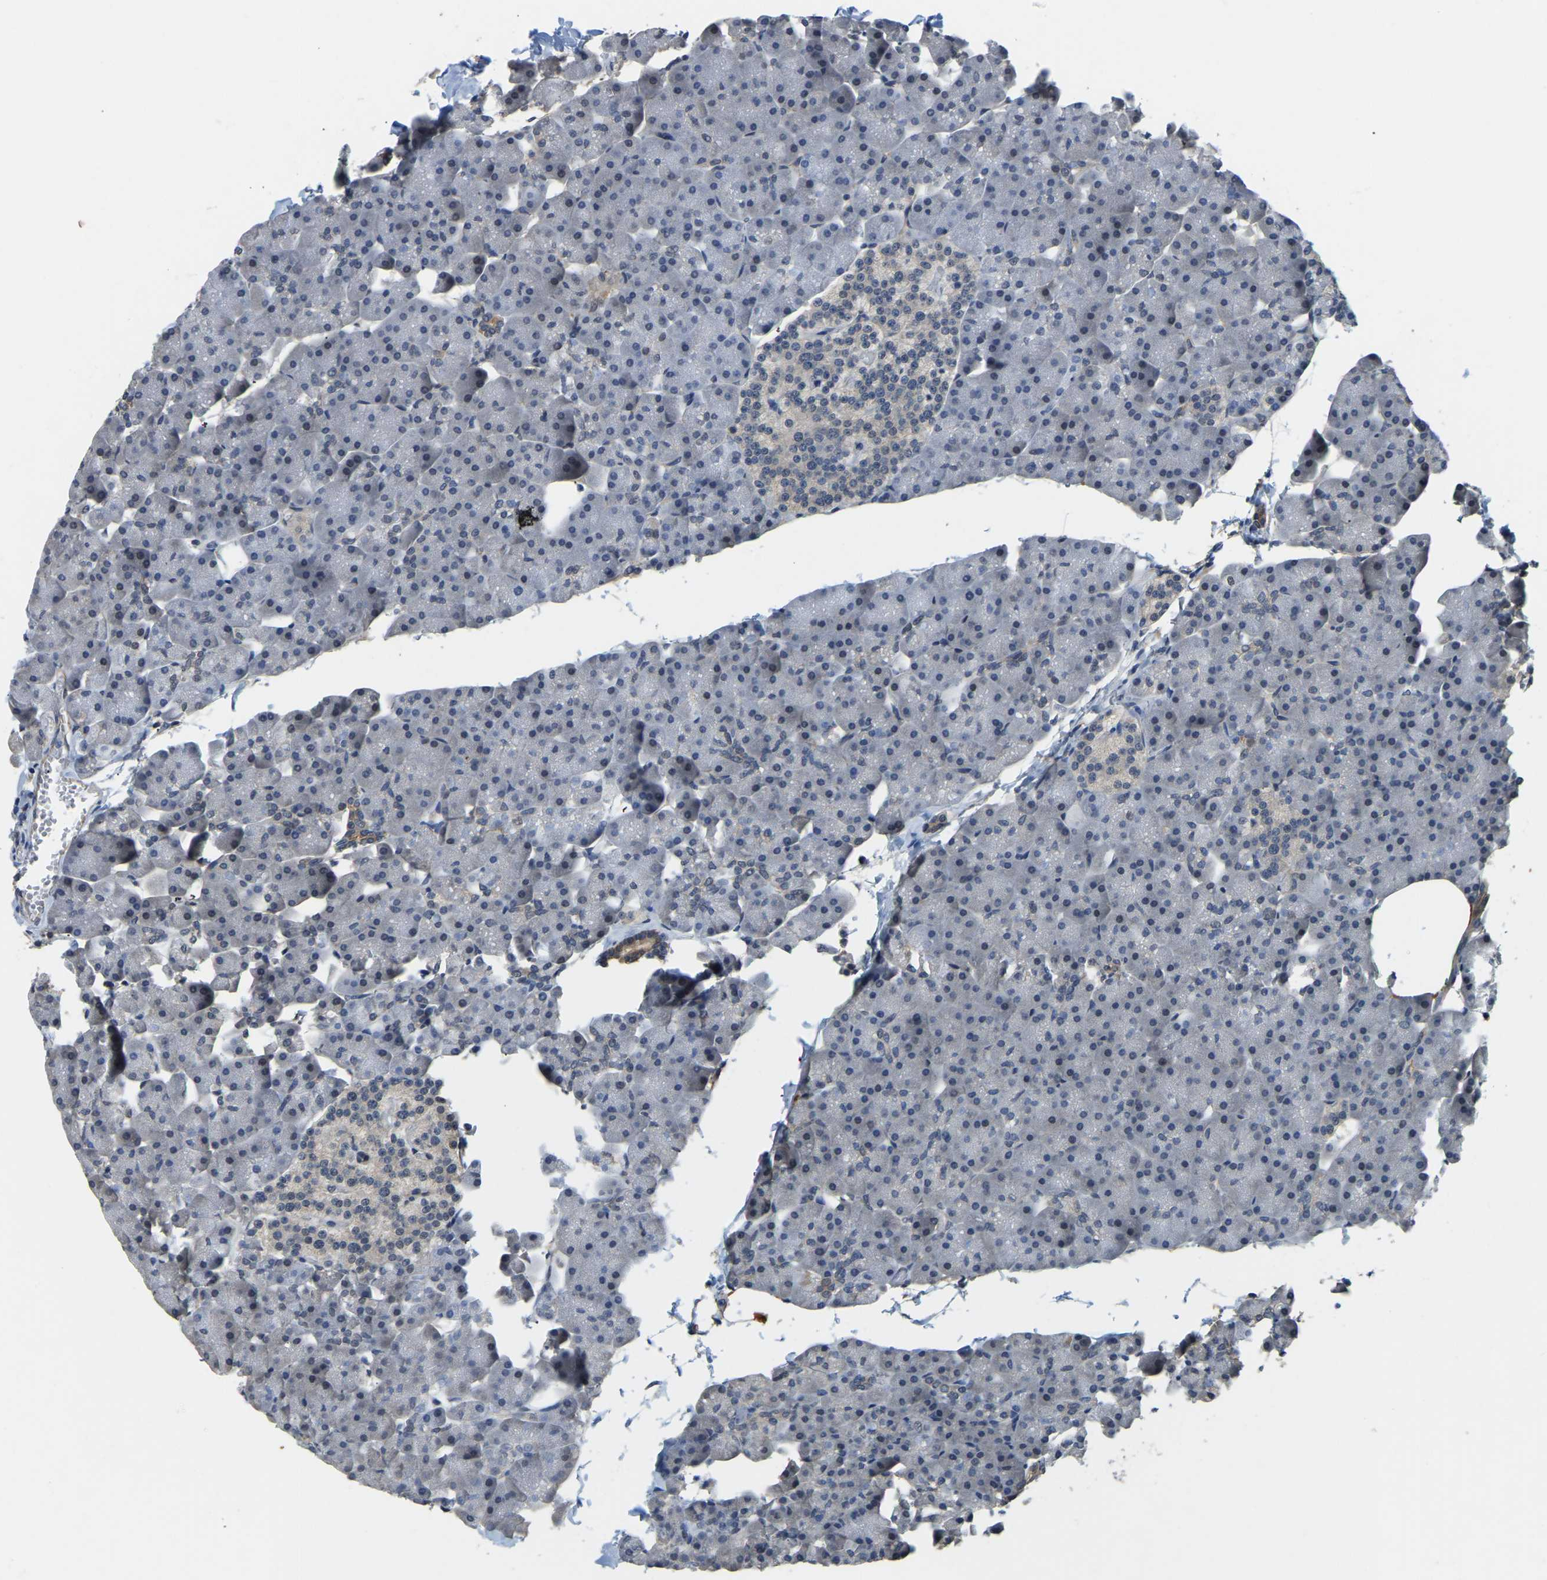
{"staining": {"intensity": "negative", "quantity": "none", "location": "none"}, "tissue": "pancreas", "cell_type": "Exocrine glandular cells", "image_type": "normal", "snomed": [{"axis": "morphology", "description": "Normal tissue, NOS"}, {"axis": "topography", "description": "Pancreas"}], "caption": "IHC micrograph of unremarkable pancreas: human pancreas stained with DAB demonstrates no significant protein staining in exocrine glandular cells. The staining is performed using DAB (3,3'-diaminobenzidine) brown chromogen with nuclei counter-stained in using hematoxylin.", "gene": "AHNAK", "patient": {"sex": "male", "age": 35}}